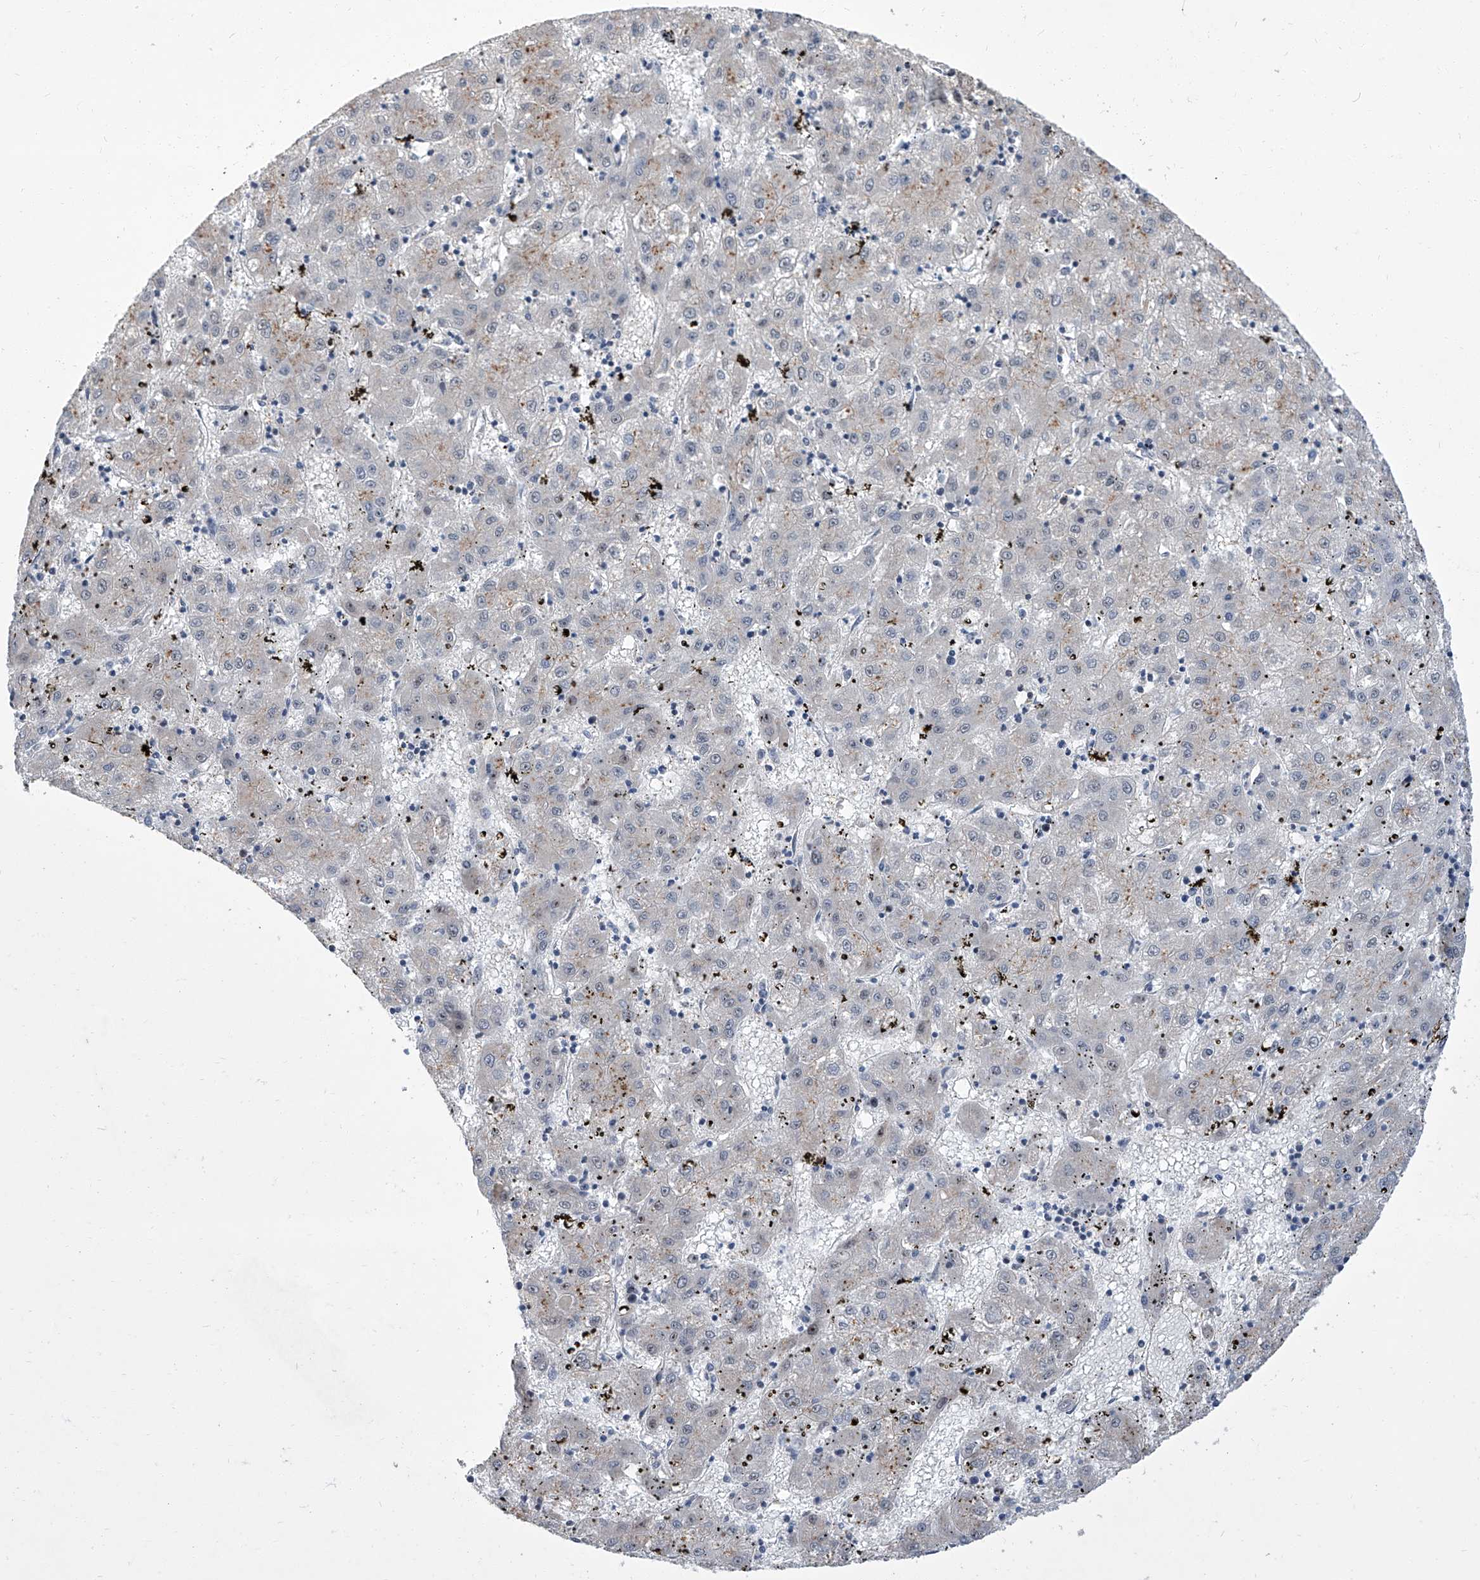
{"staining": {"intensity": "negative", "quantity": "none", "location": "none"}, "tissue": "liver cancer", "cell_type": "Tumor cells", "image_type": "cancer", "snomed": [{"axis": "morphology", "description": "Carcinoma, Hepatocellular, NOS"}, {"axis": "topography", "description": "Liver"}], "caption": "IHC micrograph of neoplastic tissue: liver cancer (hepatocellular carcinoma) stained with DAB (3,3'-diaminobenzidine) demonstrates no significant protein expression in tumor cells.", "gene": "CMTR1", "patient": {"sex": "male", "age": 72}}